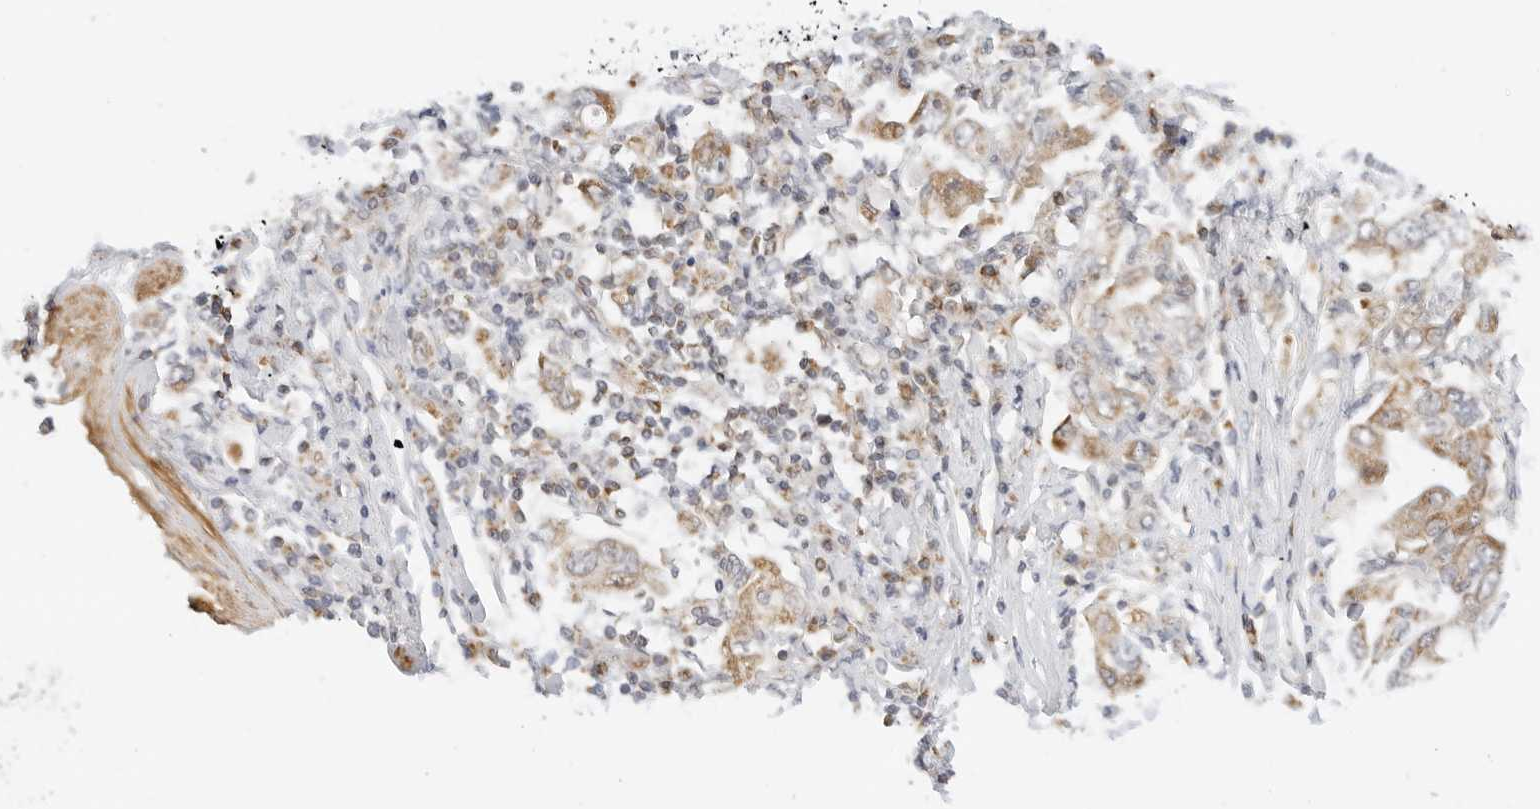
{"staining": {"intensity": "moderate", "quantity": "<25%", "location": "cytoplasmic/membranous"}, "tissue": "stomach cancer", "cell_type": "Tumor cells", "image_type": "cancer", "snomed": [{"axis": "morphology", "description": "Adenocarcinoma, NOS"}, {"axis": "topography", "description": "Stomach"}], "caption": "Stomach adenocarcinoma was stained to show a protein in brown. There is low levels of moderate cytoplasmic/membranous staining in approximately <25% of tumor cells.", "gene": "GORAB", "patient": {"sex": "female", "age": 76}}